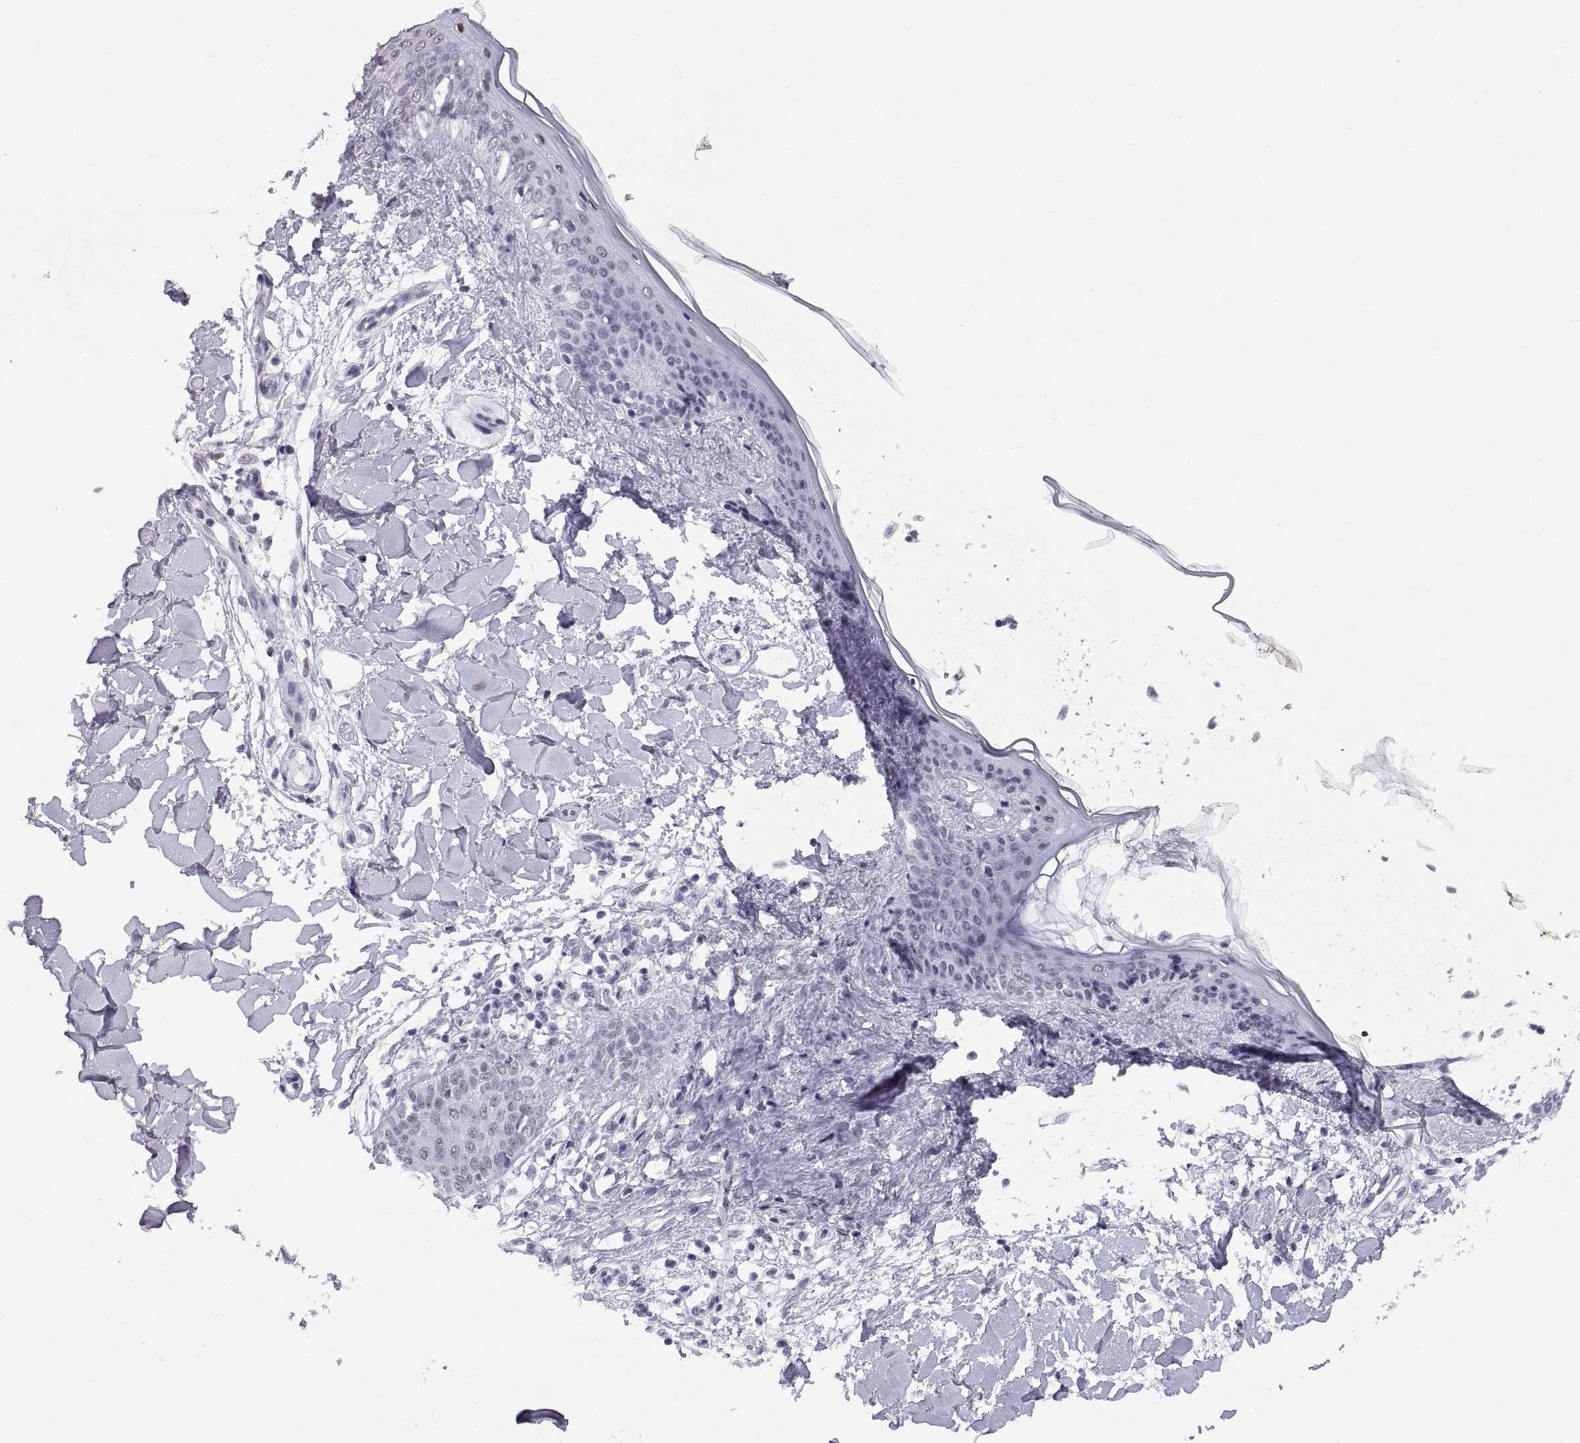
{"staining": {"intensity": "negative", "quantity": "none", "location": "none"}, "tissue": "skin", "cell_type": "Fibroblasts", "image_type": "normal", "snomed": [{"axis": "morphology", "description": "Normal tissue, NOS"}, {"axis": "topography", "description": "Skin"}], "caption": "Human skin stained for a protein using immunohistochemistry (IHC) shows no positivity in fibroblasts.", "gene": "NEUROD6", "patient": {"sex": "female", "age": 34}}